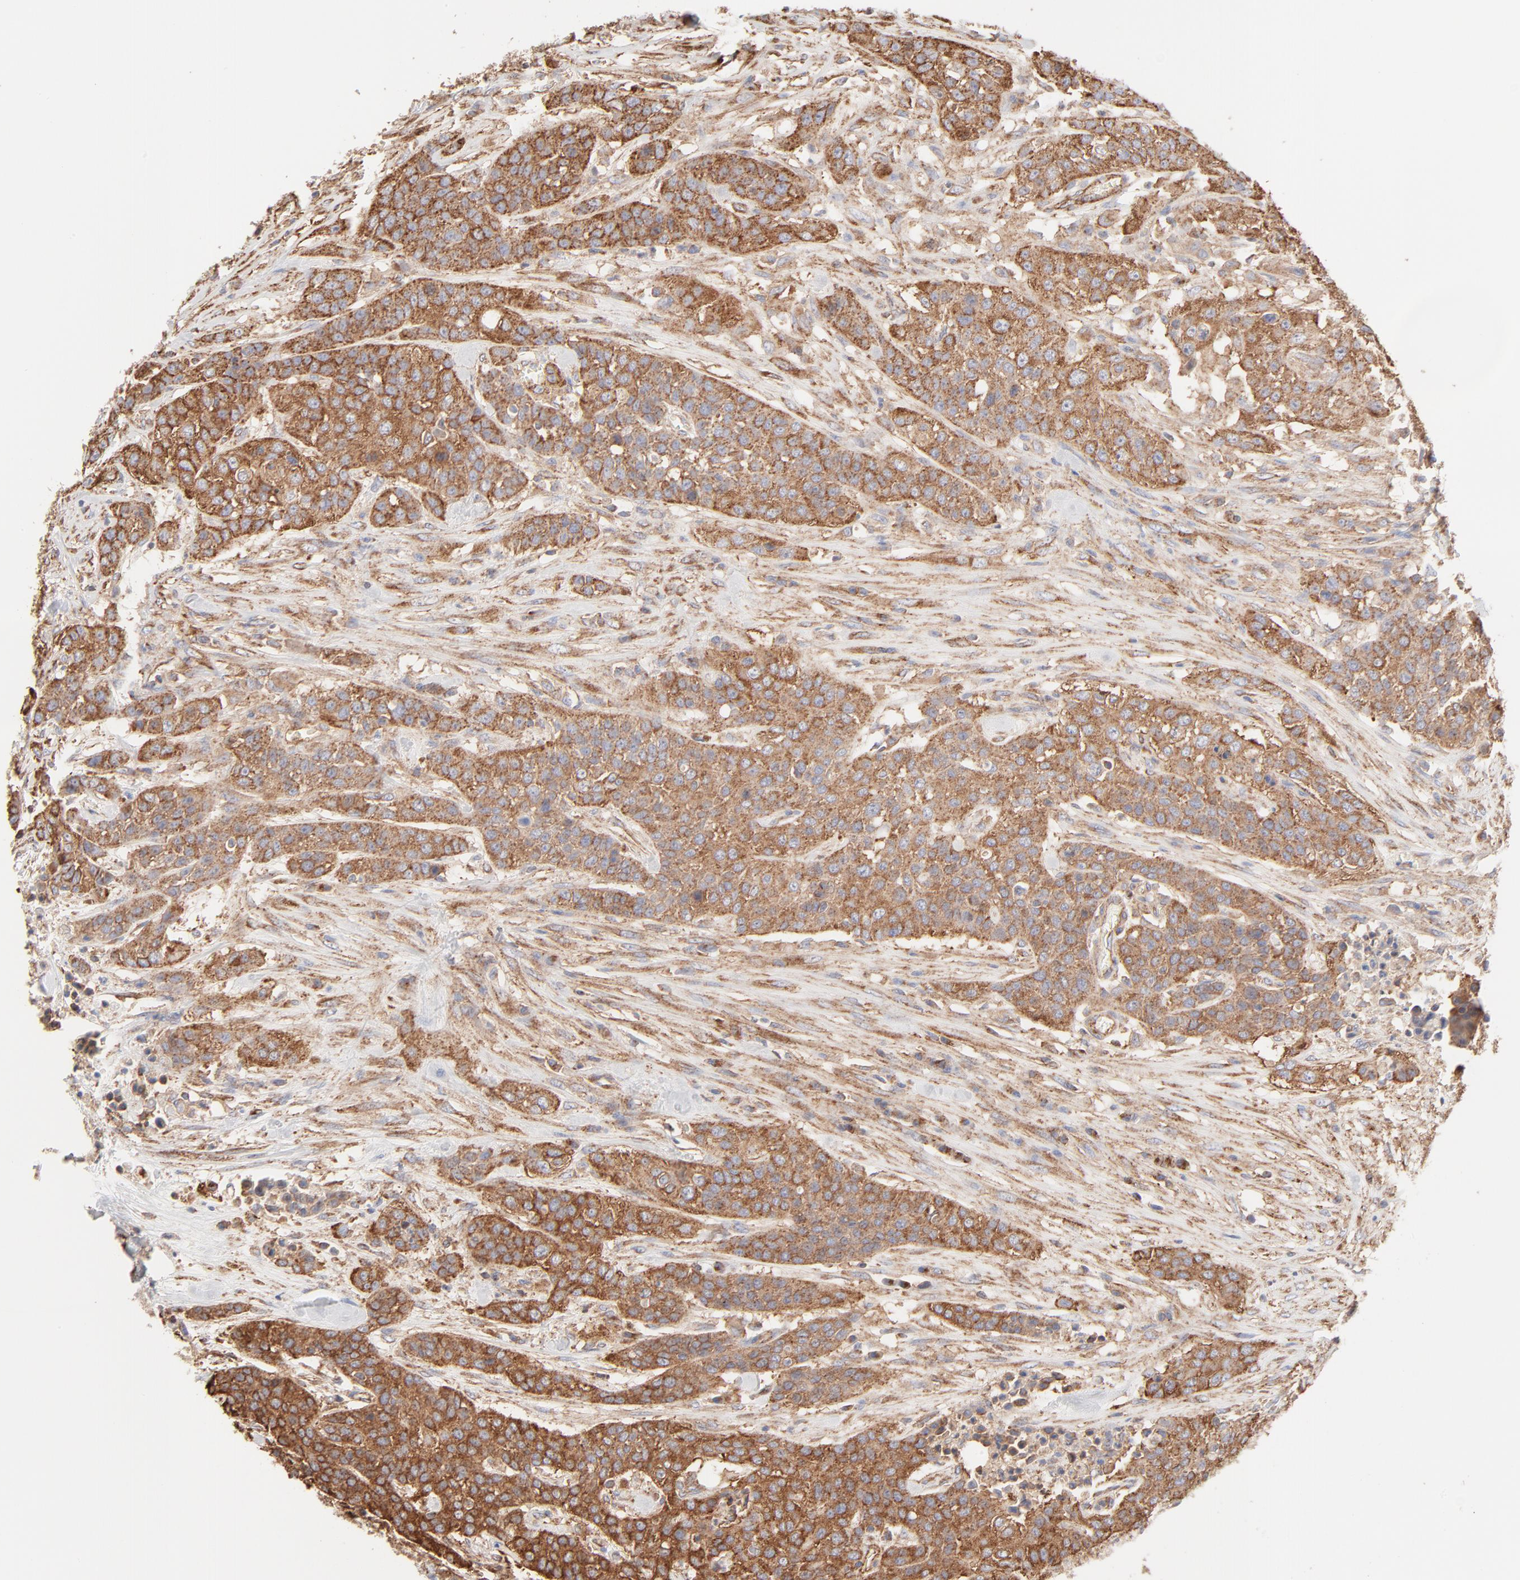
{"staining": {"intensity": "strong", "quantity": ">75%", "location": "cytoplasmic/membranous"}, "tissue": "urothelial cancer", "cell_type": "Tumor cells", "image_type": "cancer", "snomed": [{"axis": "morphology", "description": "Urothelial carcinoma, High grade"}, {"axis": "topography", "description": "Urinary bladder"}], "caption": "DAB (3,3'-diaminobenzidine) immunohistochemical staining of urothelial carcinoma (high-grade) demonstrates strong cytoplasmic/membranous protein expression in about >75% of tumor cells. Nuclei are stained in blue.", "gene": "CLTB", "patient": {"sex": "male", "age": 74}}